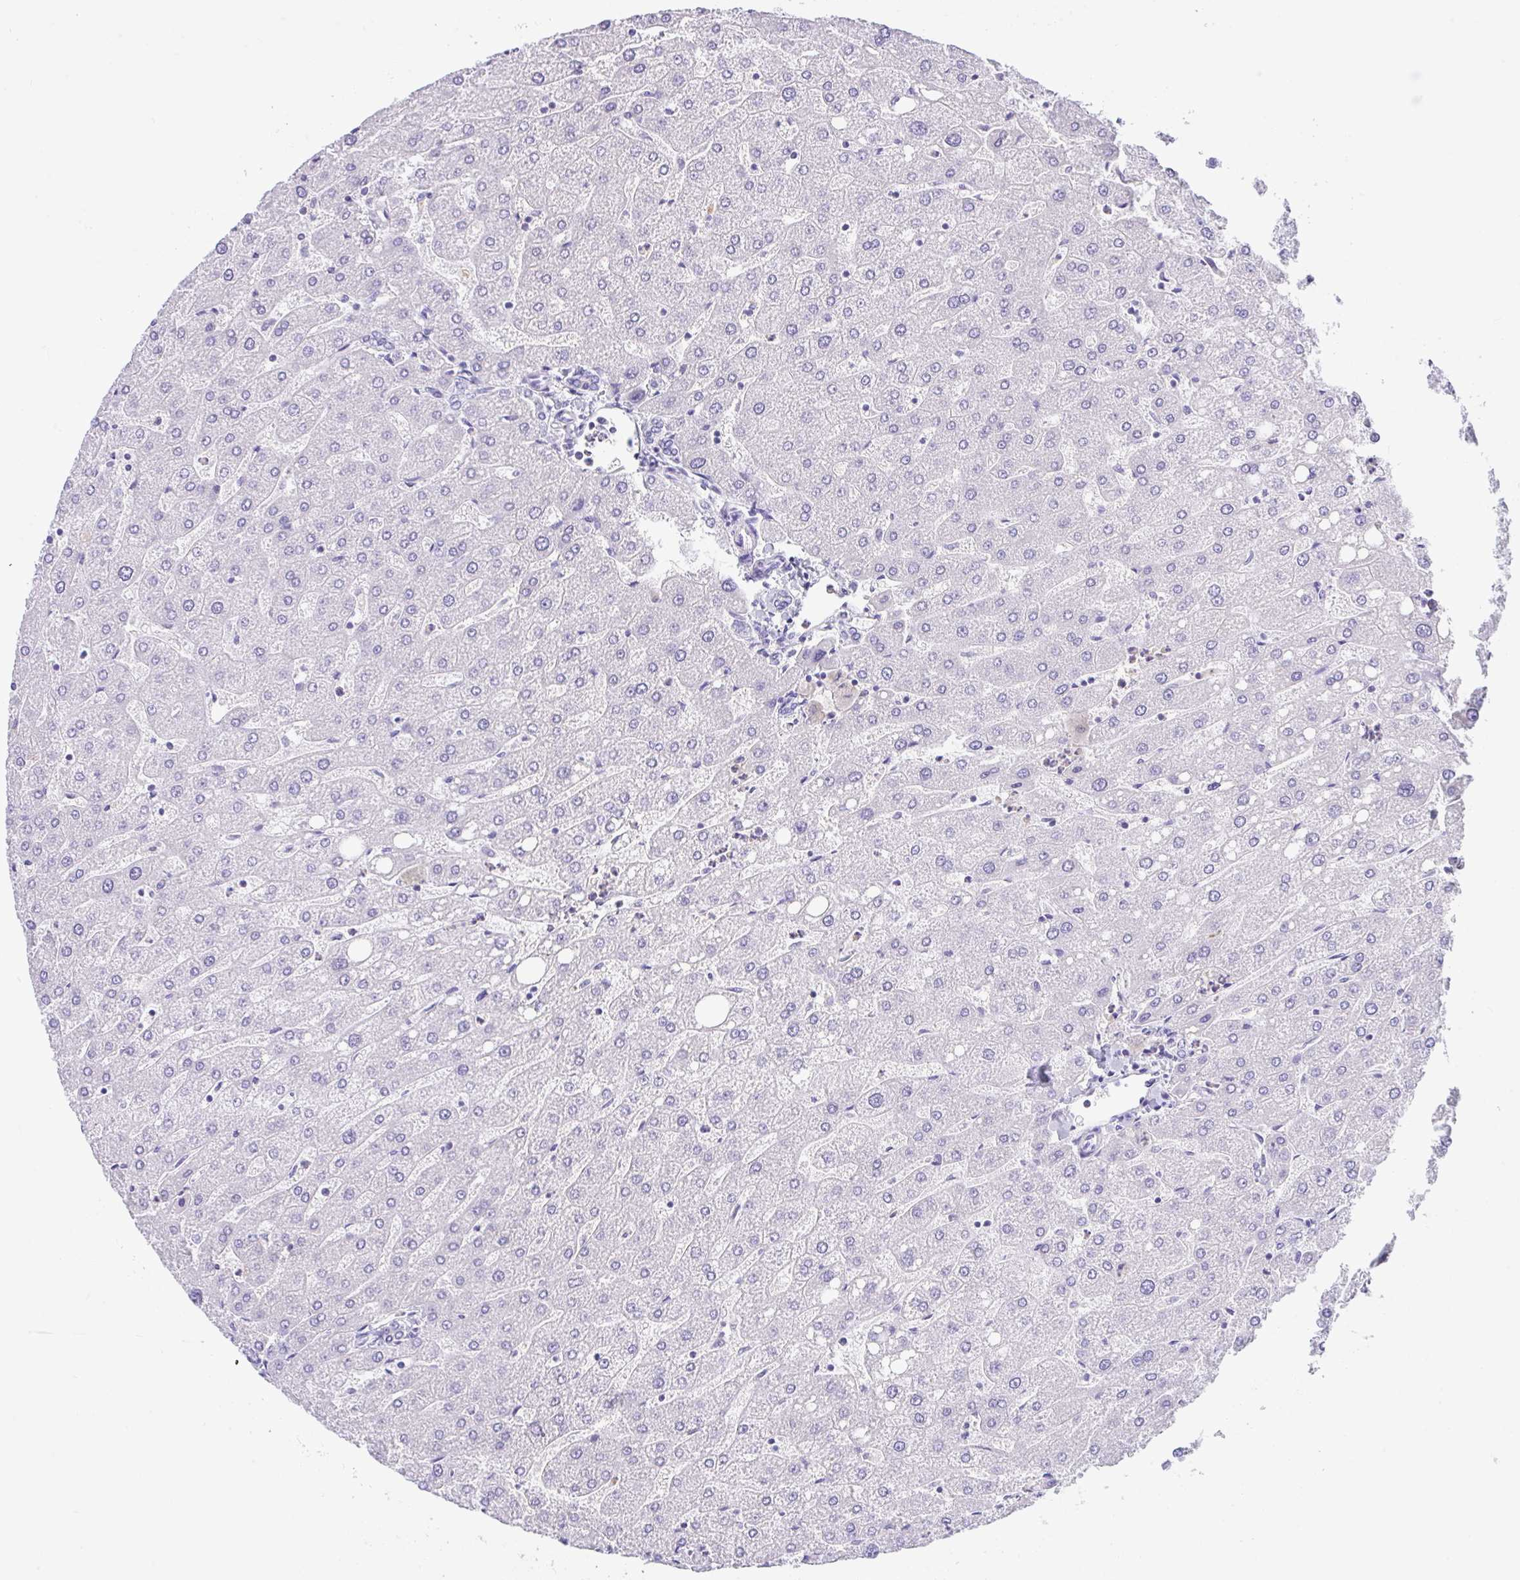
{"staining": {"intensity": "negative", "quantity": "none", "location": "none"}, "tissue": "liver", "cell_type": "Cholangiocytes", "image_type": "normal", "snomed": [{"axis": "morphology", "description": "Normal tissue, NOS"}, {"axis": "topography", "description": "Liver"}], "caption": "Liver stained for a protein using immunohistochemistry displays no expression cholangiocytes.", "gene": "NCF1", "patient": {"sex": "male", "age": 67}}